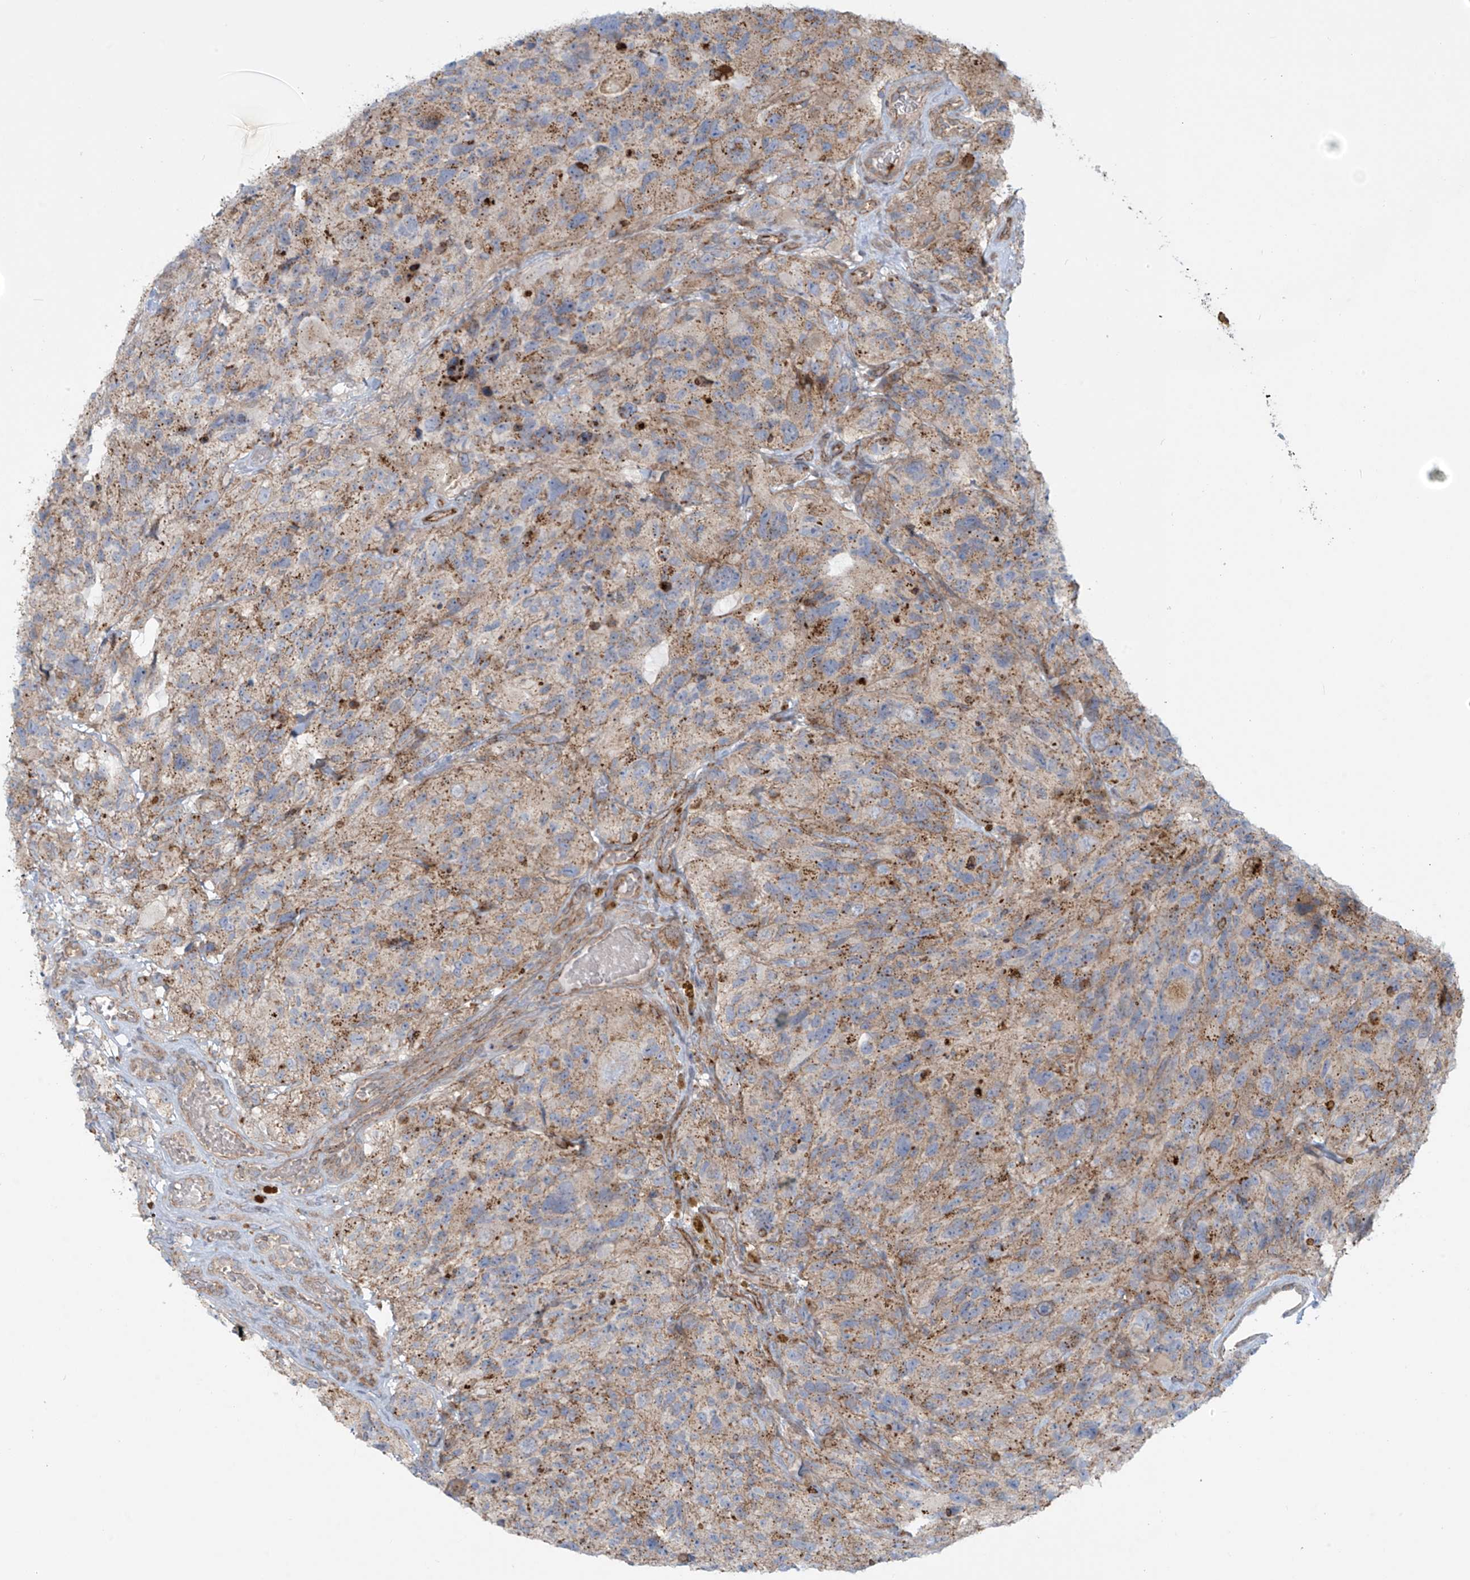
{"staining": {"intensity": "moderate", "quantity": "25%-75%", "location": "cytoplasmic/membranous"}, "tissue": "glioma", "cell_type": "Tumor cells", "image_type": "cancer", "snomed": [{"axis": "morphology", "description": "Glioma, malignant, High grade"}, {"axis": "topography", "description": "Brain"}], "caption": "Immunohistochemistry (IHC) histopathology image of human glioma stained for a protein (brown), which displays medium levels of moderate cytoplasmic/membranous staining in about 25%-75% of tumor cells.", "gene": "LZTS3", "patient": {"sex": "male", "age": 69}}